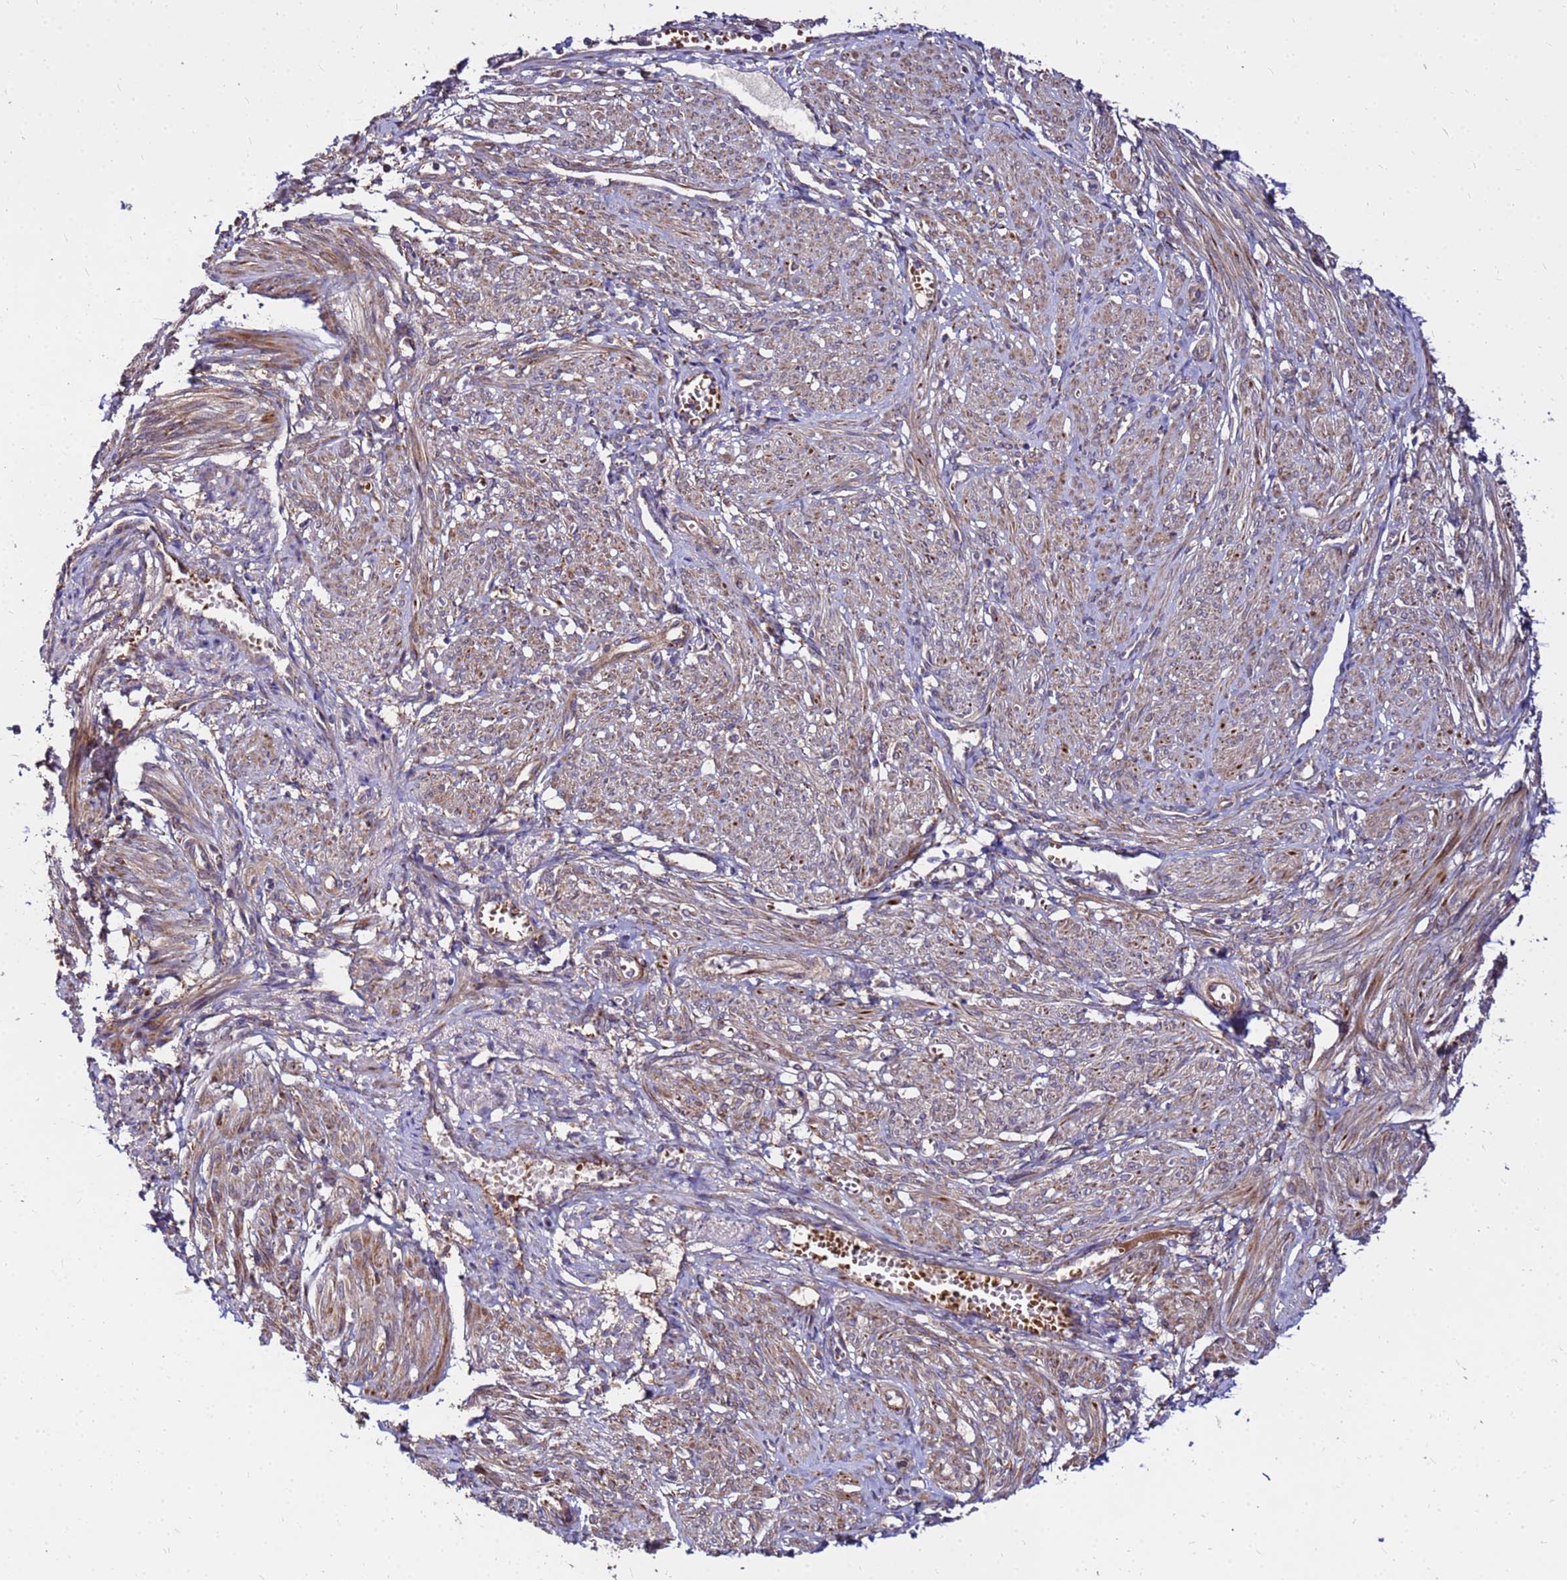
{"staining": {"intensity": "moderate", "quantity": "25%-75%", "location": "cytoplasmic/membranous"}, "tissue": "smooth muscle", "cell_type": "Smooth muscle cells", "image_type": "normal", "snomed": [{"axis": "morphology", "description": "Normal tissue, NOS"}, {"axis": "topography", "description": "Smooth muscle"}], "caption": "Normal smooth muscle reveals moderate cytoplasmic/membranous staining in approximately 25%-75% of smooth muscle cells.", "gene": "WWC2", "patient": {"sex": "female", "age": 39}}